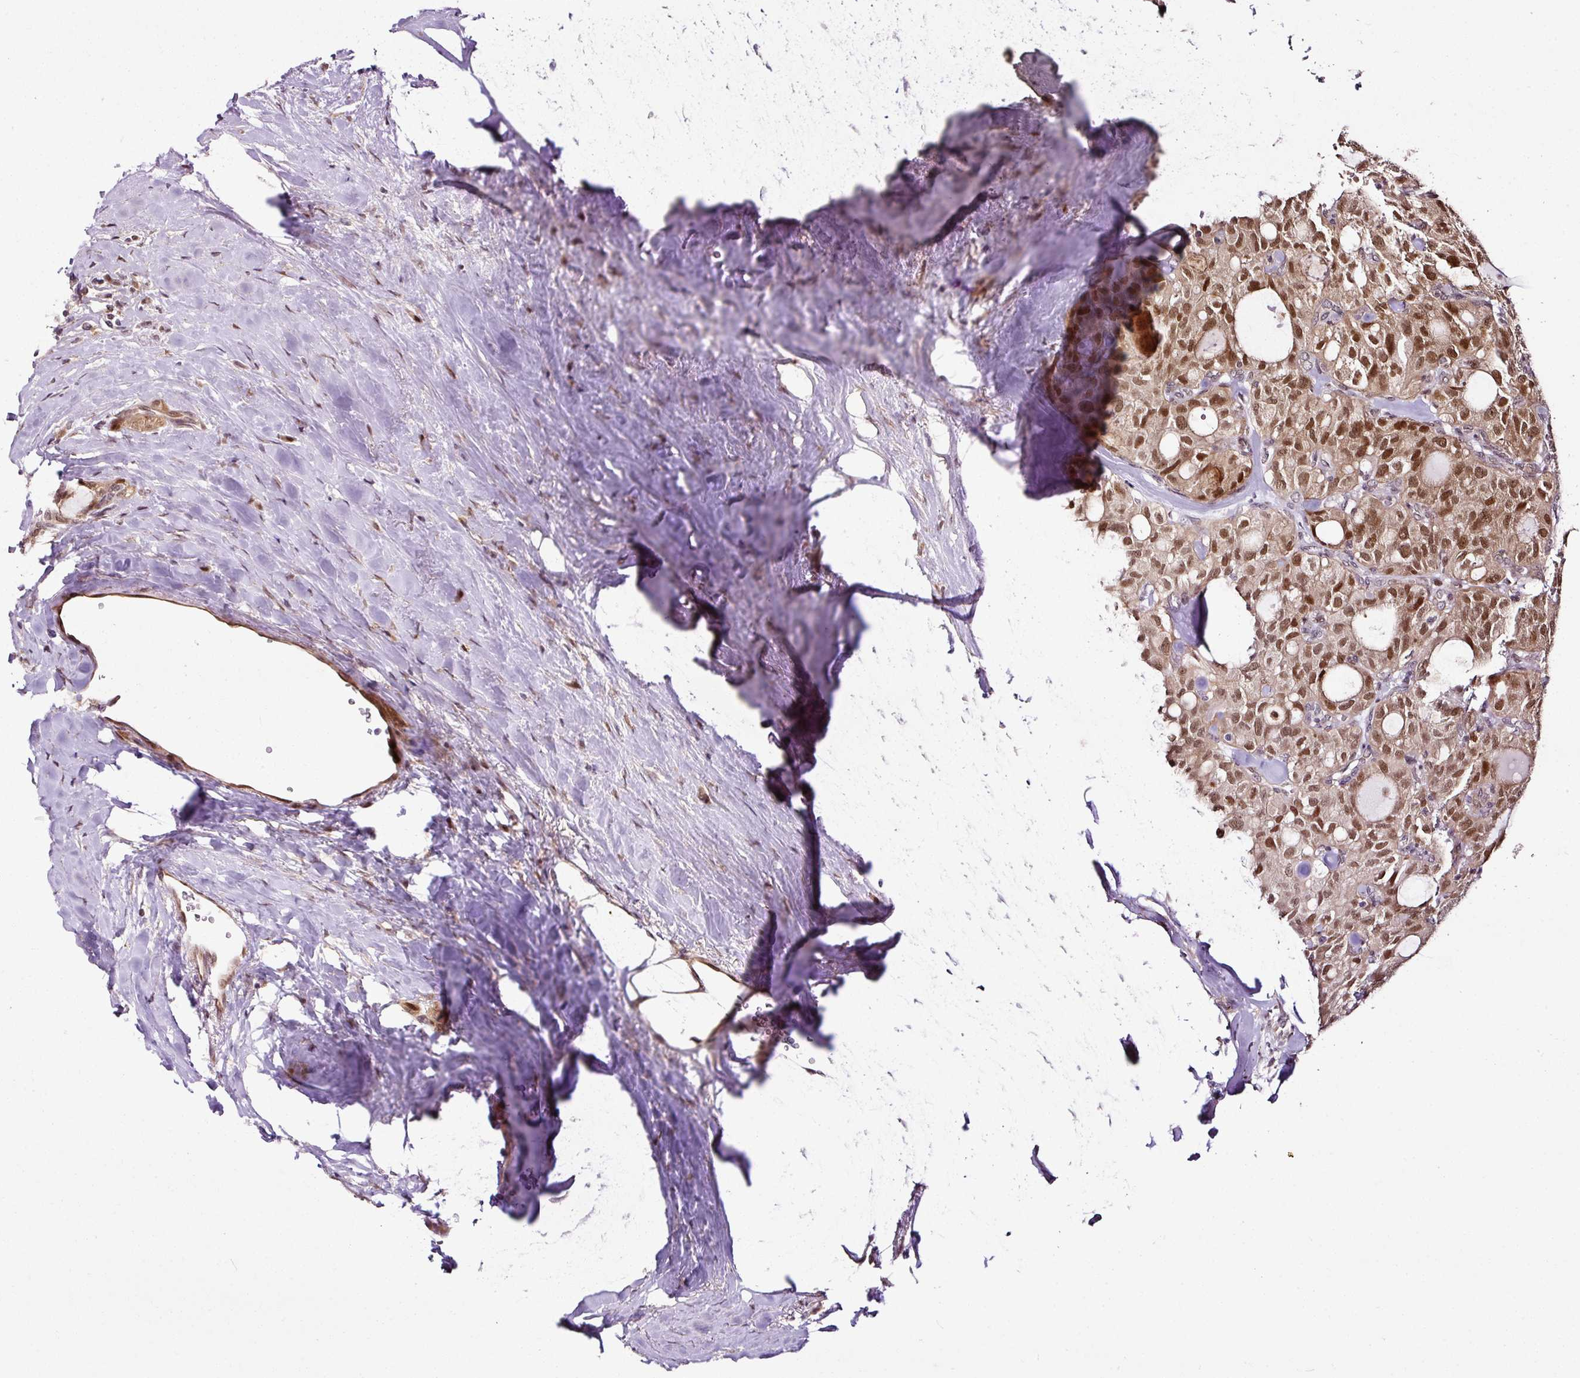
{"staining": {"intensity": "moderate", "quantity": ">75%", "location": "nuclear"}, "tissue": "thyroid cancer", "cell_type": "Tumor cells", "image_type": "cancer", "snomed": [{"axis": "morphology", "description": "Follicular adenoma carcinoma, NOS"}, {"axis": "topography", "description": "Thyroid gland"}], "caption": "Thyroid cancer (follicular adenoma carcinoma) stained with a brown dye reveals moderate nuclear positive staining in approximately >75% of tumor cells.", "gene": "COPRS", "patient": {"sex": "male", "age": 75}}